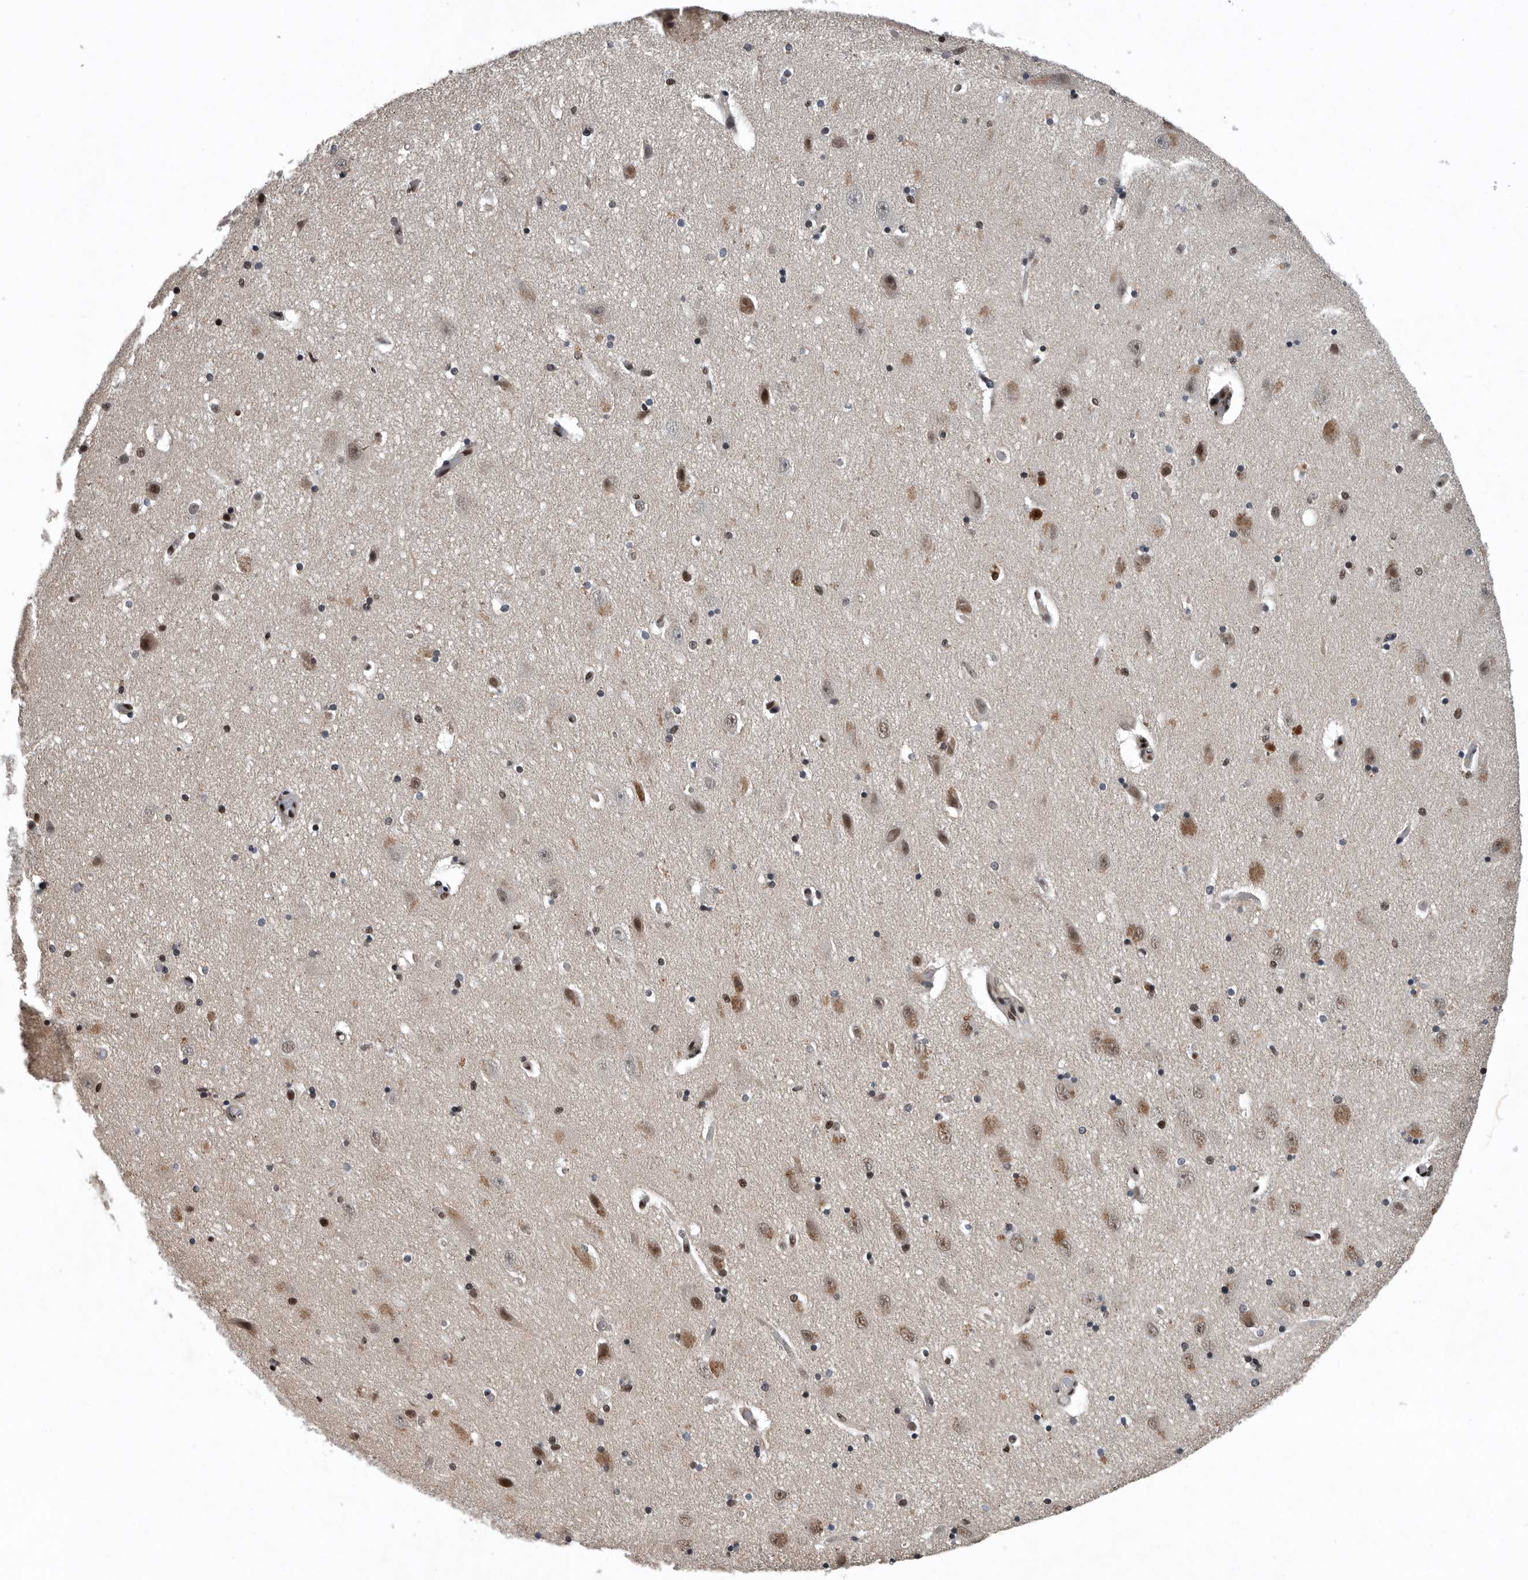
{"staining": {"intensity": "moderate", "quantity": "<25%", "location": "cytoplasmic/membranous,nuclear"}, "tissue": "hippocampus", "cell_type": "Glial cells", "image_type": "normal", "snomed": [{"axis": "morphology", "description": "Normal tissue, NOS"}, {"axis": "topography", "description": "Hippocampus"}], "caption": "Protein staining of normal hippocampus shows moderate cytoplasmic/membranous,nuclear expression in approximately <25% of glial cells. (brown staining indicates protein expression, while blue staining denotes nuclei).", "gene": "SENP7", "patient": {"sex": "female", "age": 54}}